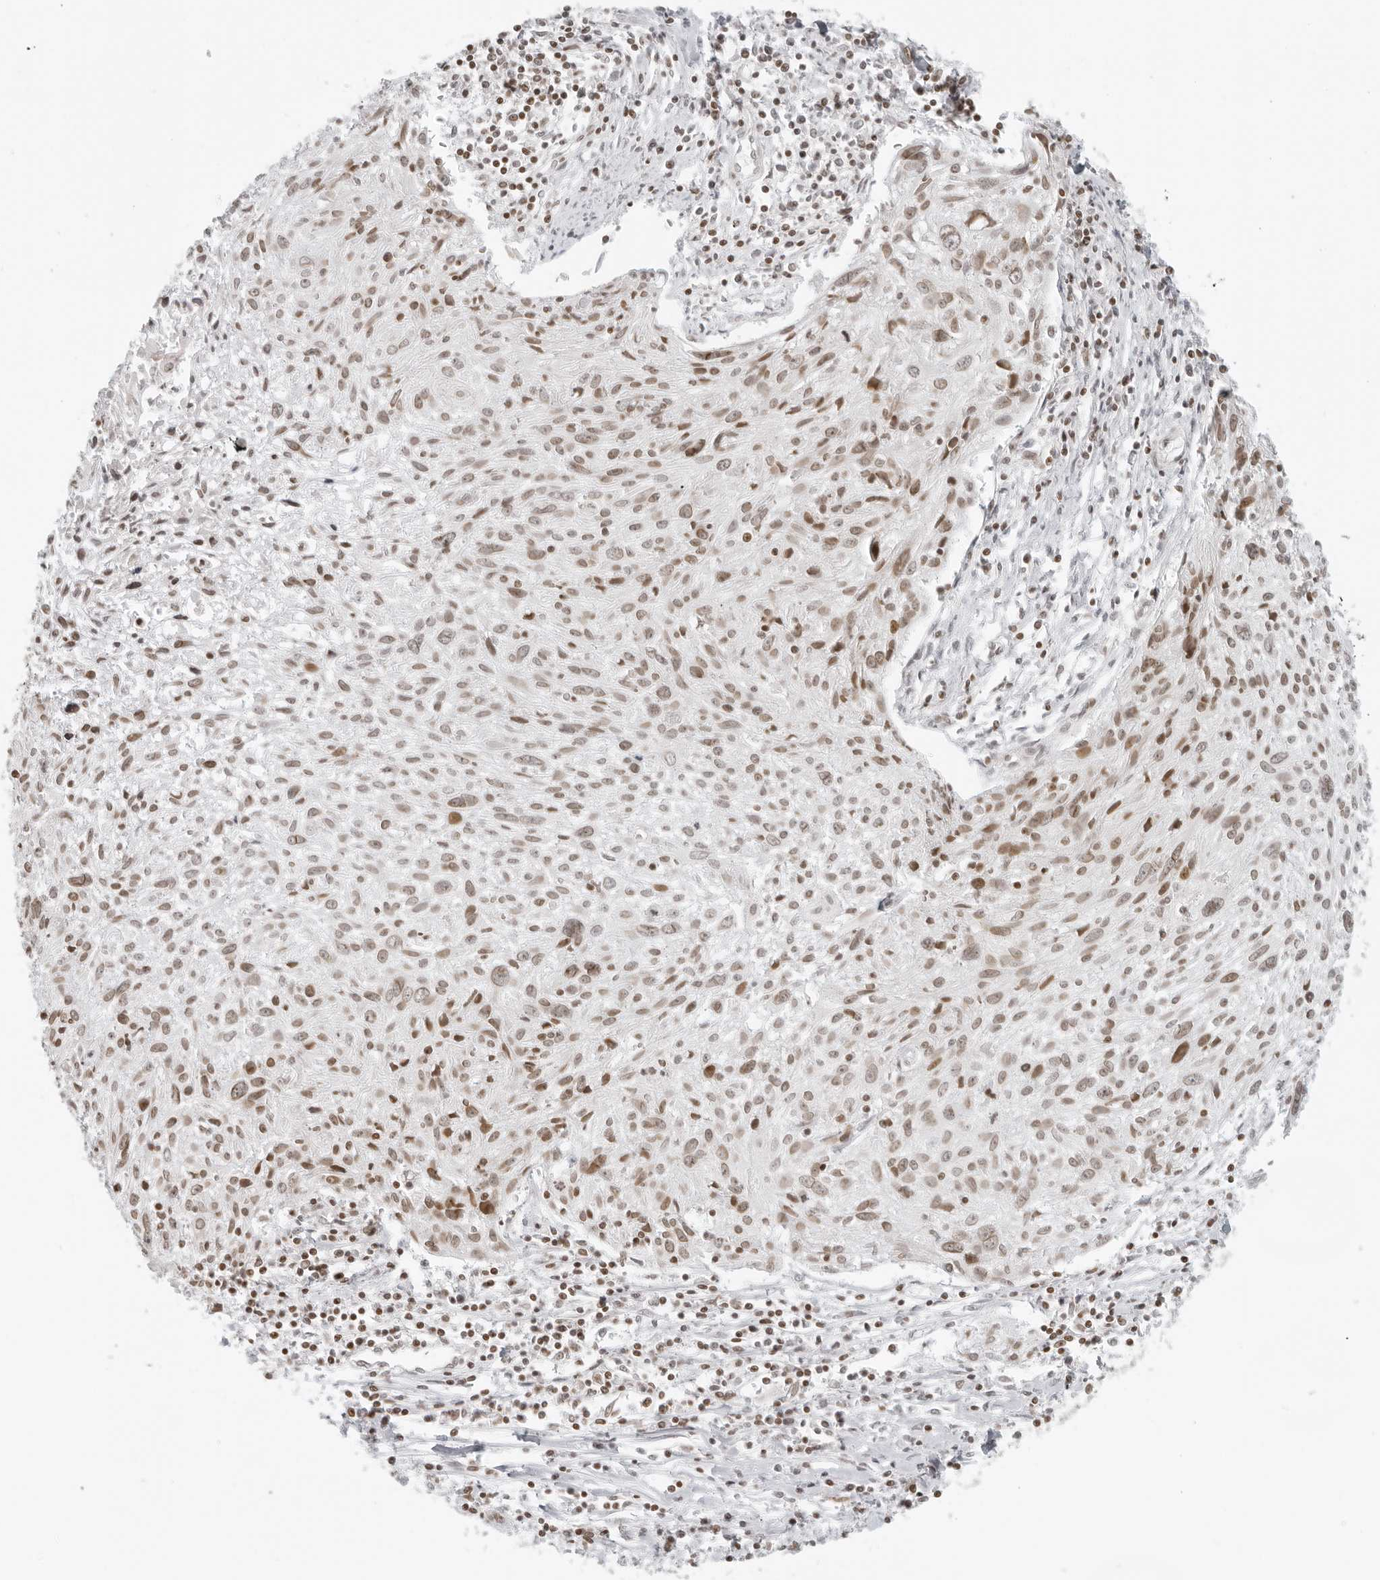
{"staining": {"intensity": "moderate", "quantity": ">75%", "location": "nuclear"}, "tissue": "cervical cancer", "cell_type": "Tumor cells", "image_type": "cancer", "snomed": [{"axis": "morphology", "description": "Squamous cell carcinoma, NOS"}, {"axis": "topography", "description": "Cervix"}], "caption": "Squamous cell carcinoma (cervical) stained for a protein (brown) displays moderate nuclear positive staining in approximately >75% of tumor cells.", "gene": "ZNF407", "patient": {"sex": "female", "age": 51}}